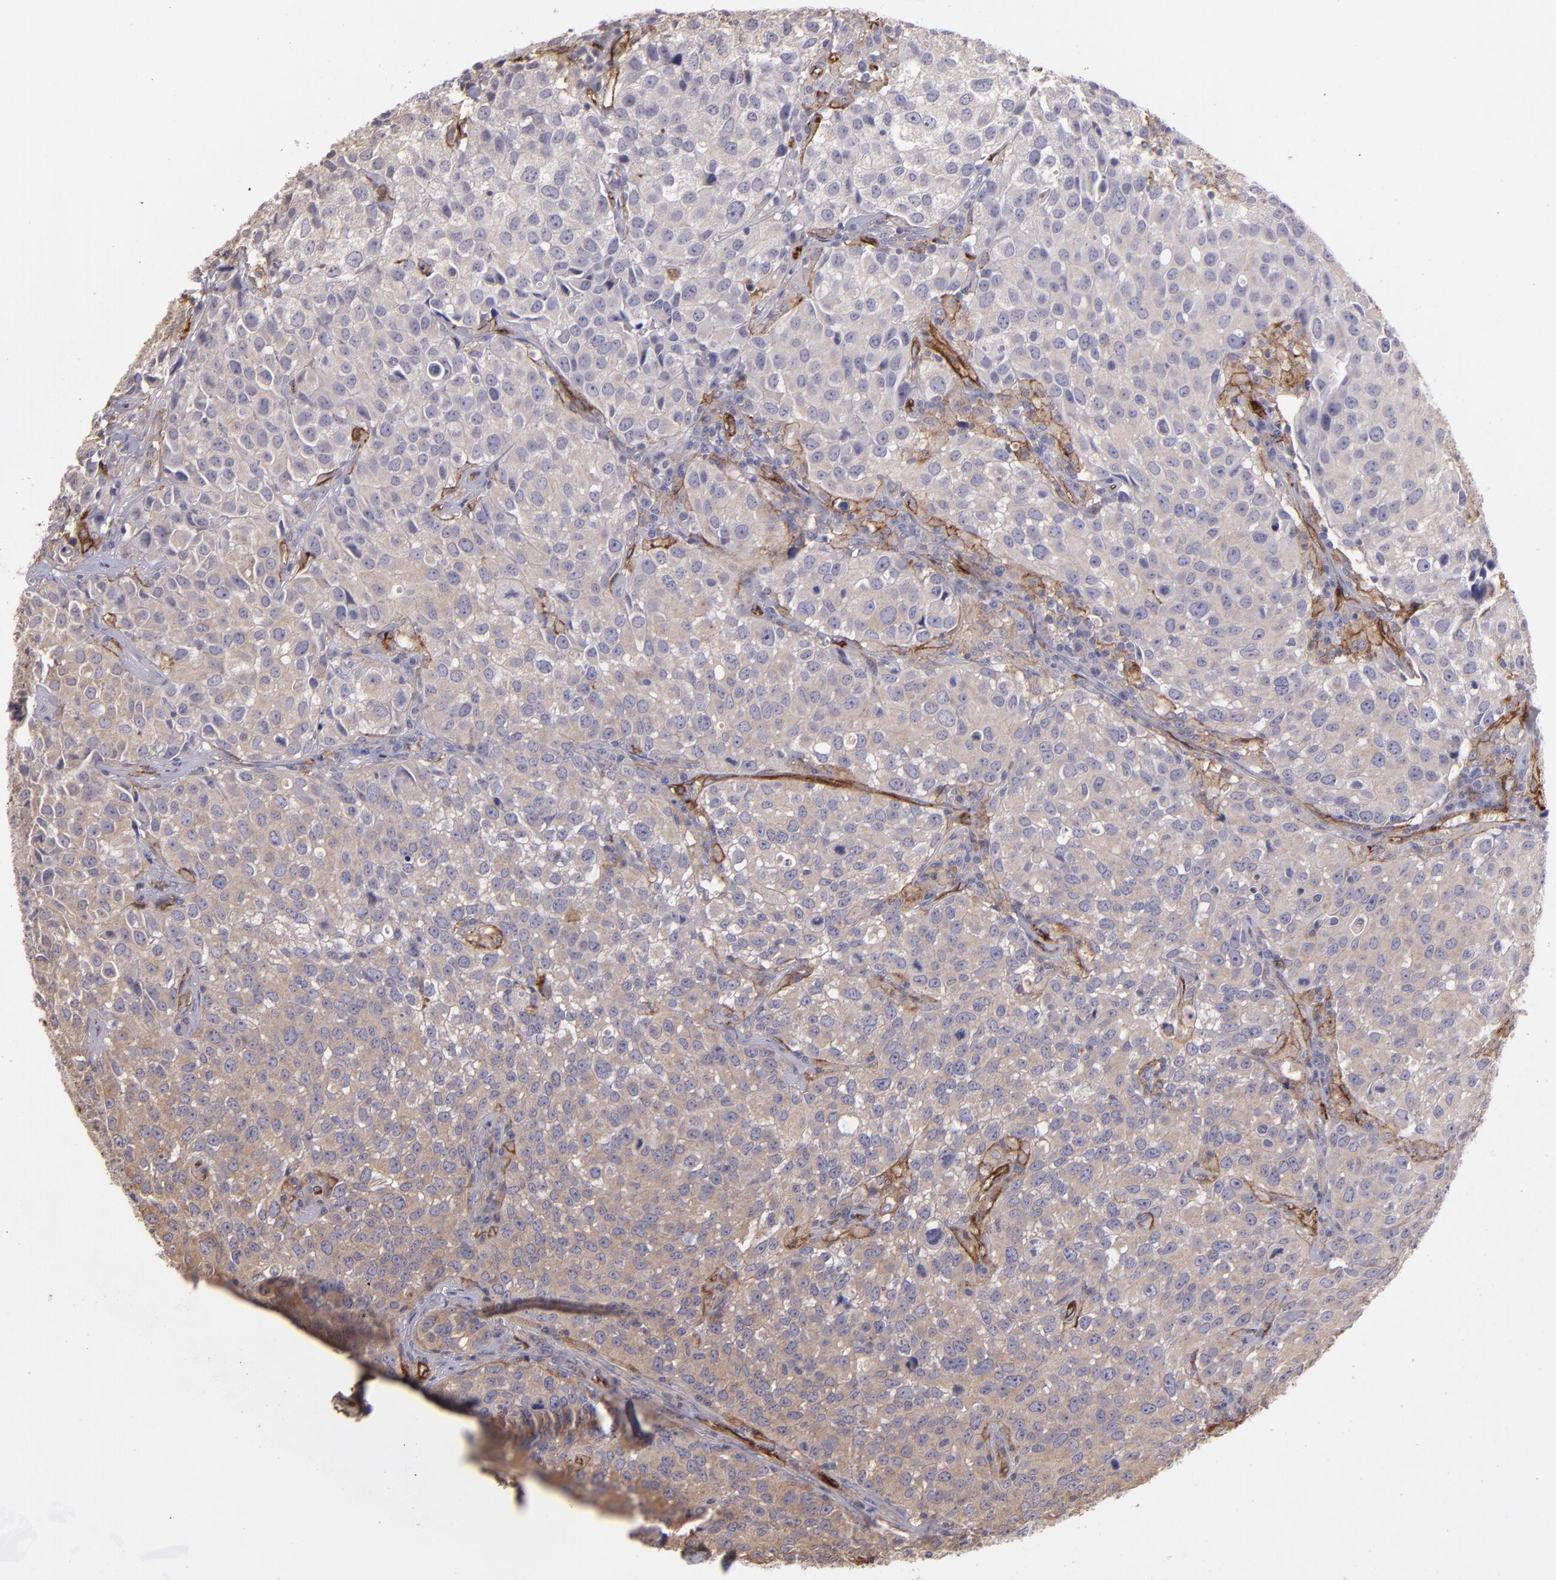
{"staining": {"intensity": "negative", "quantity": "none", "location": "none"}, "tissue": "urothelial cancer", "cell_type": "Tumor cells", "image_type": "cancer", "snomed": [{"axis": "morphology", "description": "Urothelial carcinoma, High grade"}, {"axis": "topography", "description": "Urinary bladder"}], "caption": "Immunohistochemistry image of neoplastic tissue: high-grade urothelial carcinoma stained with DAB (3,3'-diaminobenzidine) displays no significant protein staining in tumor cells. (Immunohistochemistry, brightfield microscopy, high magnification).", "gene": "DYSF", "patient": {"sex": "female", "age": 75}}